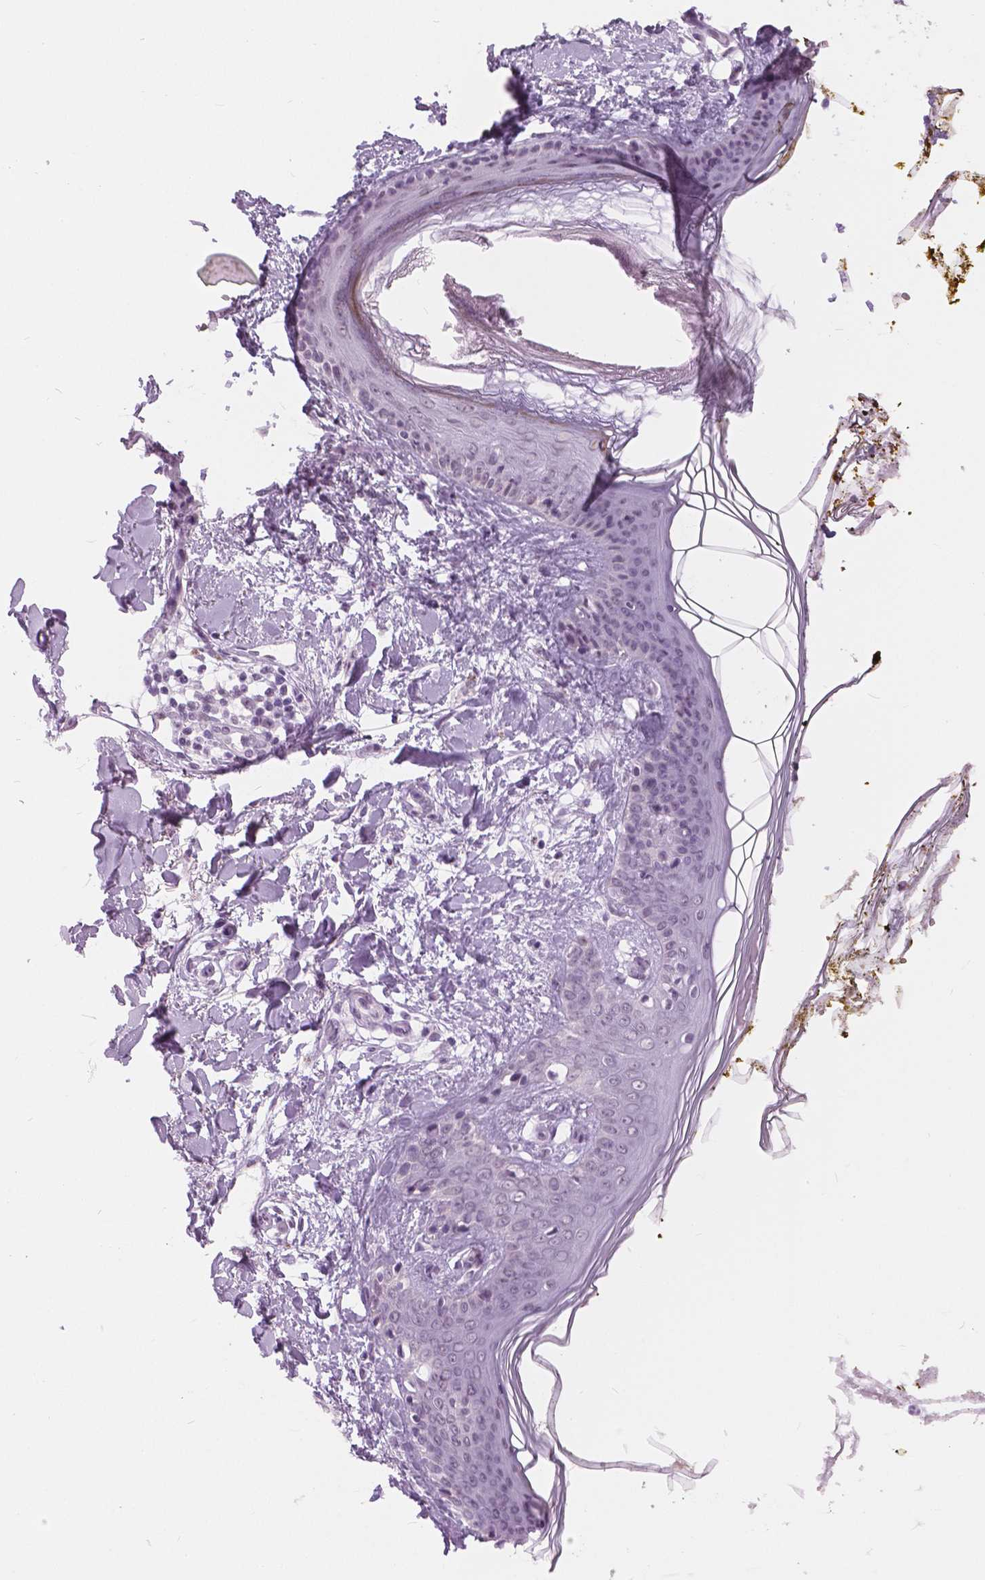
{"staining": {"intensity": "negative", "quantity": "none", "location": "none"}, "tissue": "skin", "cell_type": "Fibroblasts", "image_type": "normal", "snomed": [{"axis": "morphology", "description": "Normal tissue, NOS"}, {"axis": "topography", "description": "Skin"}], "caption": "A photomicrograph of human skin is negative for staining in fibroblasts.", "gene": "MYOM1", "patient": {"sex": "female", "age": 34}}